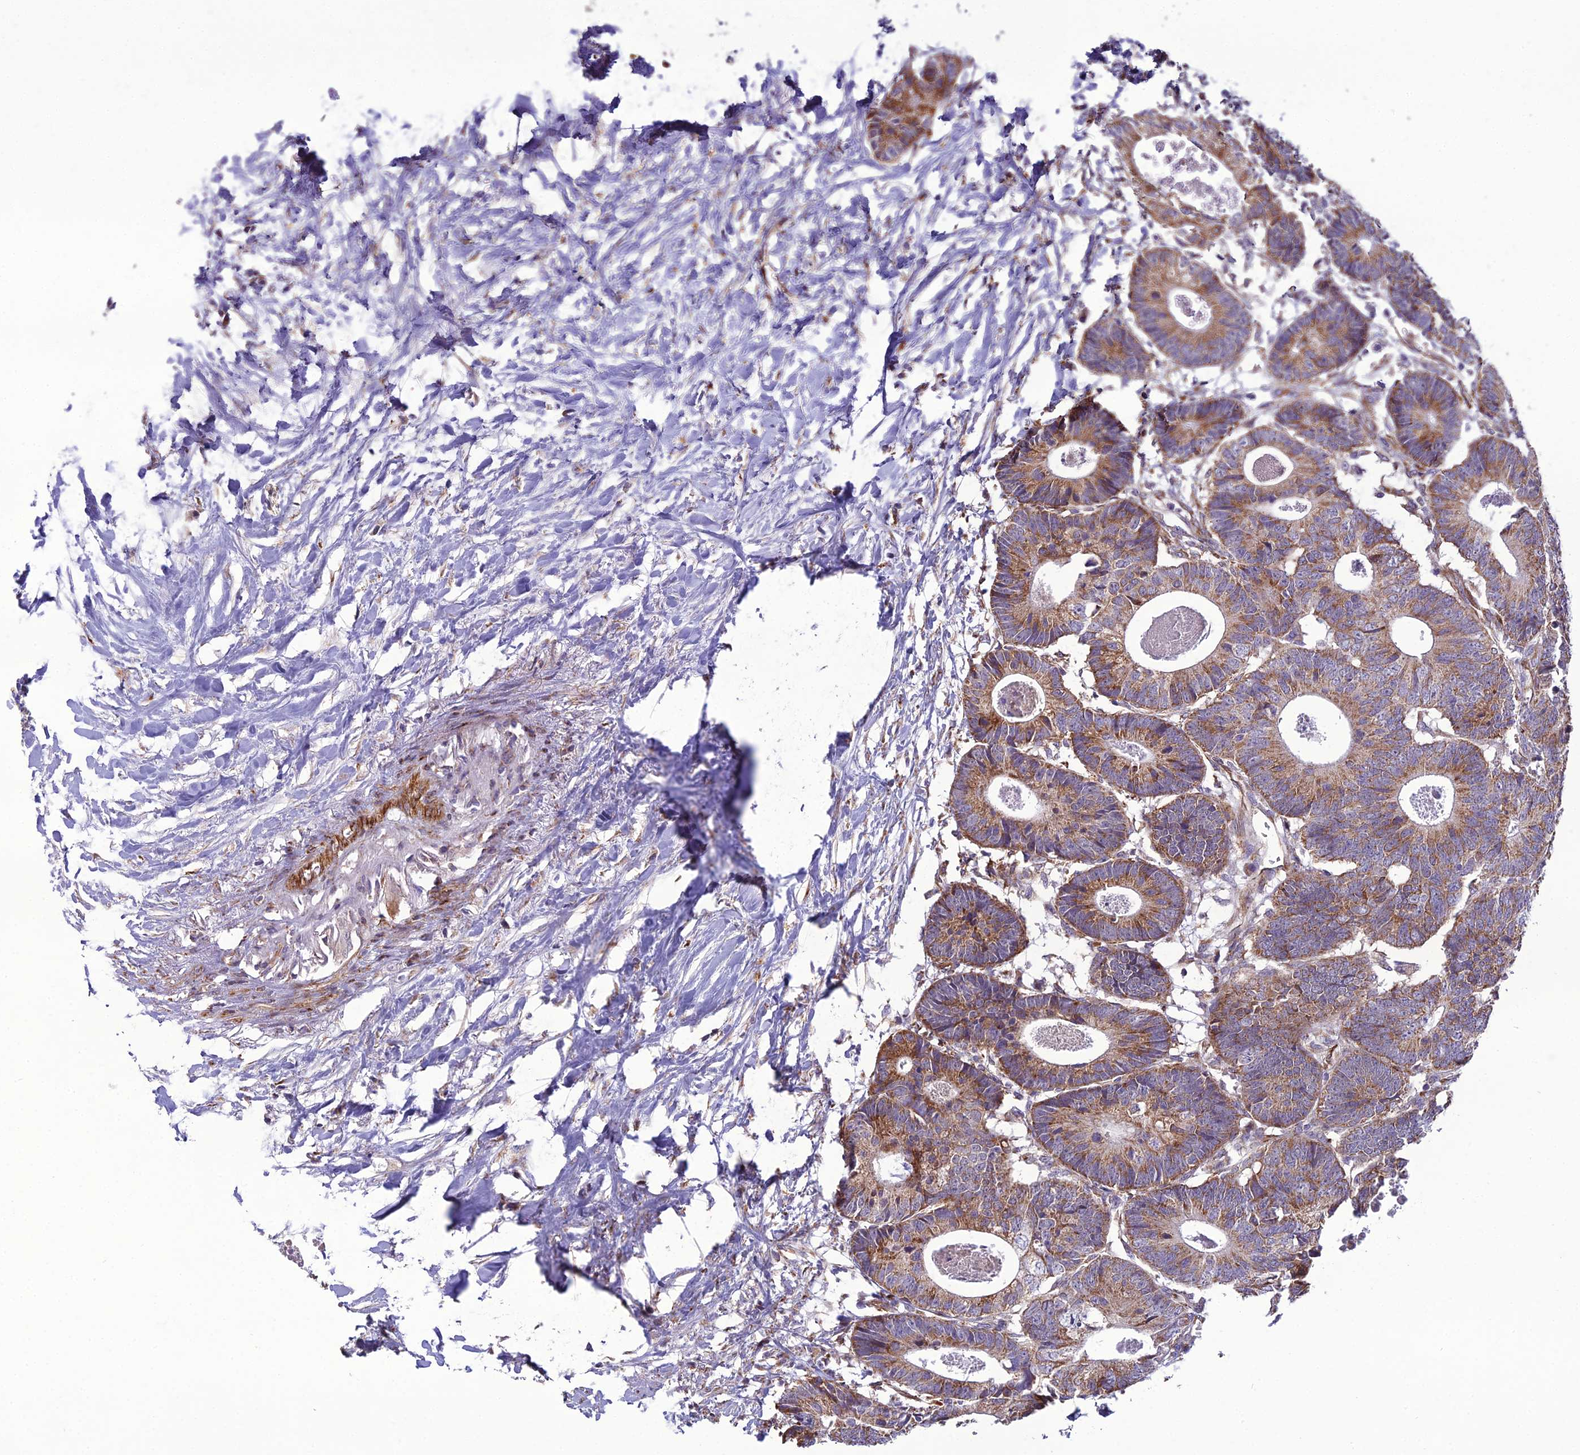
{"staining": {"intensity": "moderate", "quantity": ">75%", "location": "cytoplasmic/membranous"}, "tissue": "colorectal cancer", "cell_type": "Tumor cells", "image_type": "cancer", "snomed": [{"axis": "morphology", "description": "Adenocarcinoma, NOS"}, {"axis": "topography", "description": "Colon"}], "caption": "Immunohistochemistry (IHC) of colorectal adenocarcinoma exhibits medium levels of moderate cytoplasmic/membranous expression in about >75% of tumor cells. Using DAB (brown) and hematoxylin (blue) stains, captured at high magnification using brightfield microscopy.", "gene": "NODAL", "patient": {"sex": "female", "age": 57}}